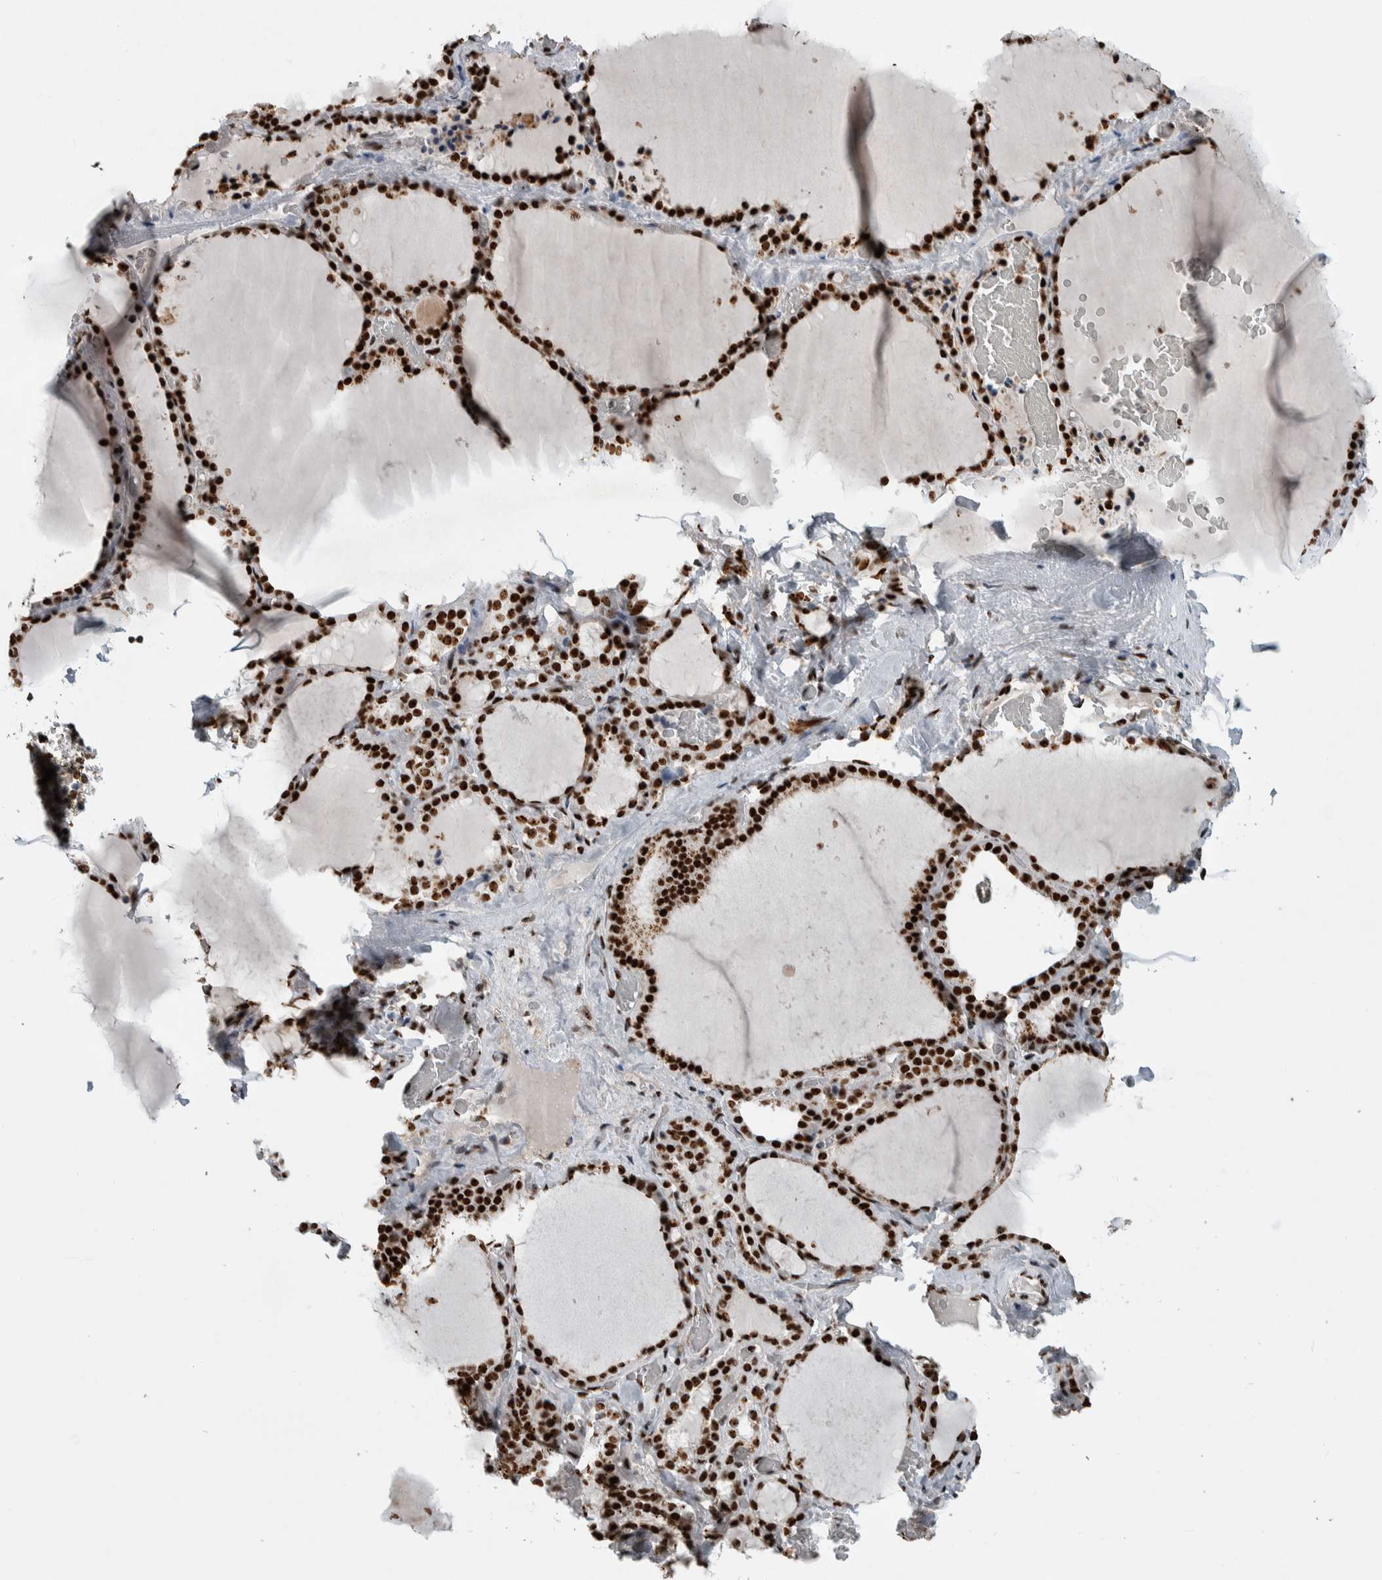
{"staining": {"intensity": "strong", "quantity": ">75%", "location": "nuclear"}, "tissue": "thyroid gland", "cell_type": "Glandular cells", "image_type": "normal", "snomed": [{"axis": "morphology", "description": "Normal tissue, NOS"}, {"axis": "topography", "description": "Thyroid gland"}], "caption": "Immunohistochemistry histopathology image of benign human thyroid gland stained for a protein (brown), which reveals high levels of strong nuclear positivity in about >75% of glandular cells.", "gene": "NCL", "patient": {"sex": "female", "age": 22}}